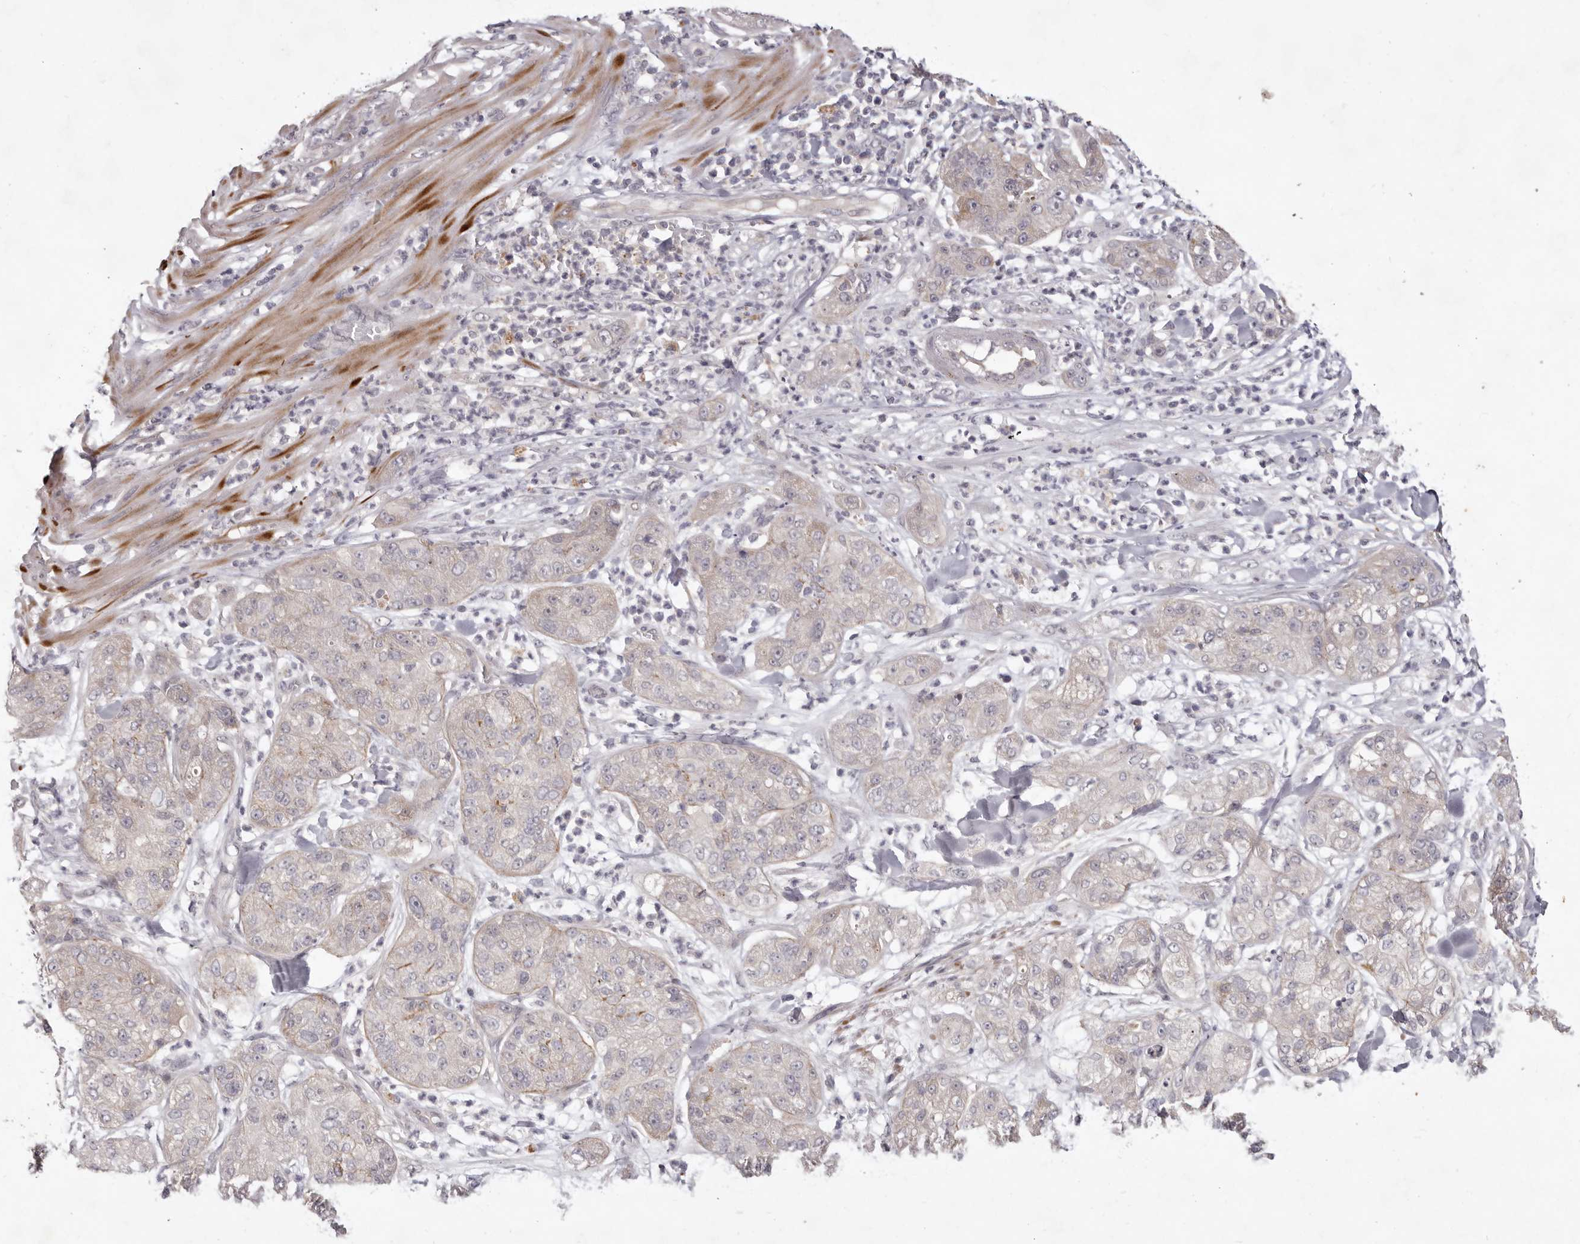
{"staining": {"intensity": "negative", "quantity": "none", "location": "none"}, "tissue": "pancreatic cancer", "cell_type": "Tumor cells", "image_type": "cancer", "snomed": [{"axis": "morphology", "description": "Adenocarcinoma, NOS"}, {"axis": "topography", "description": "Pancreas"}], "caption": "High magnification brightfield microscopy of pancreatic cancer (adenocarcinoma) stained with DAB (brown) and counterstained with hematoxylin (blue): tumor cells show no significant positivity.", "gene": "GARNL3", "patient": {"sex": "female", "age": 78}}